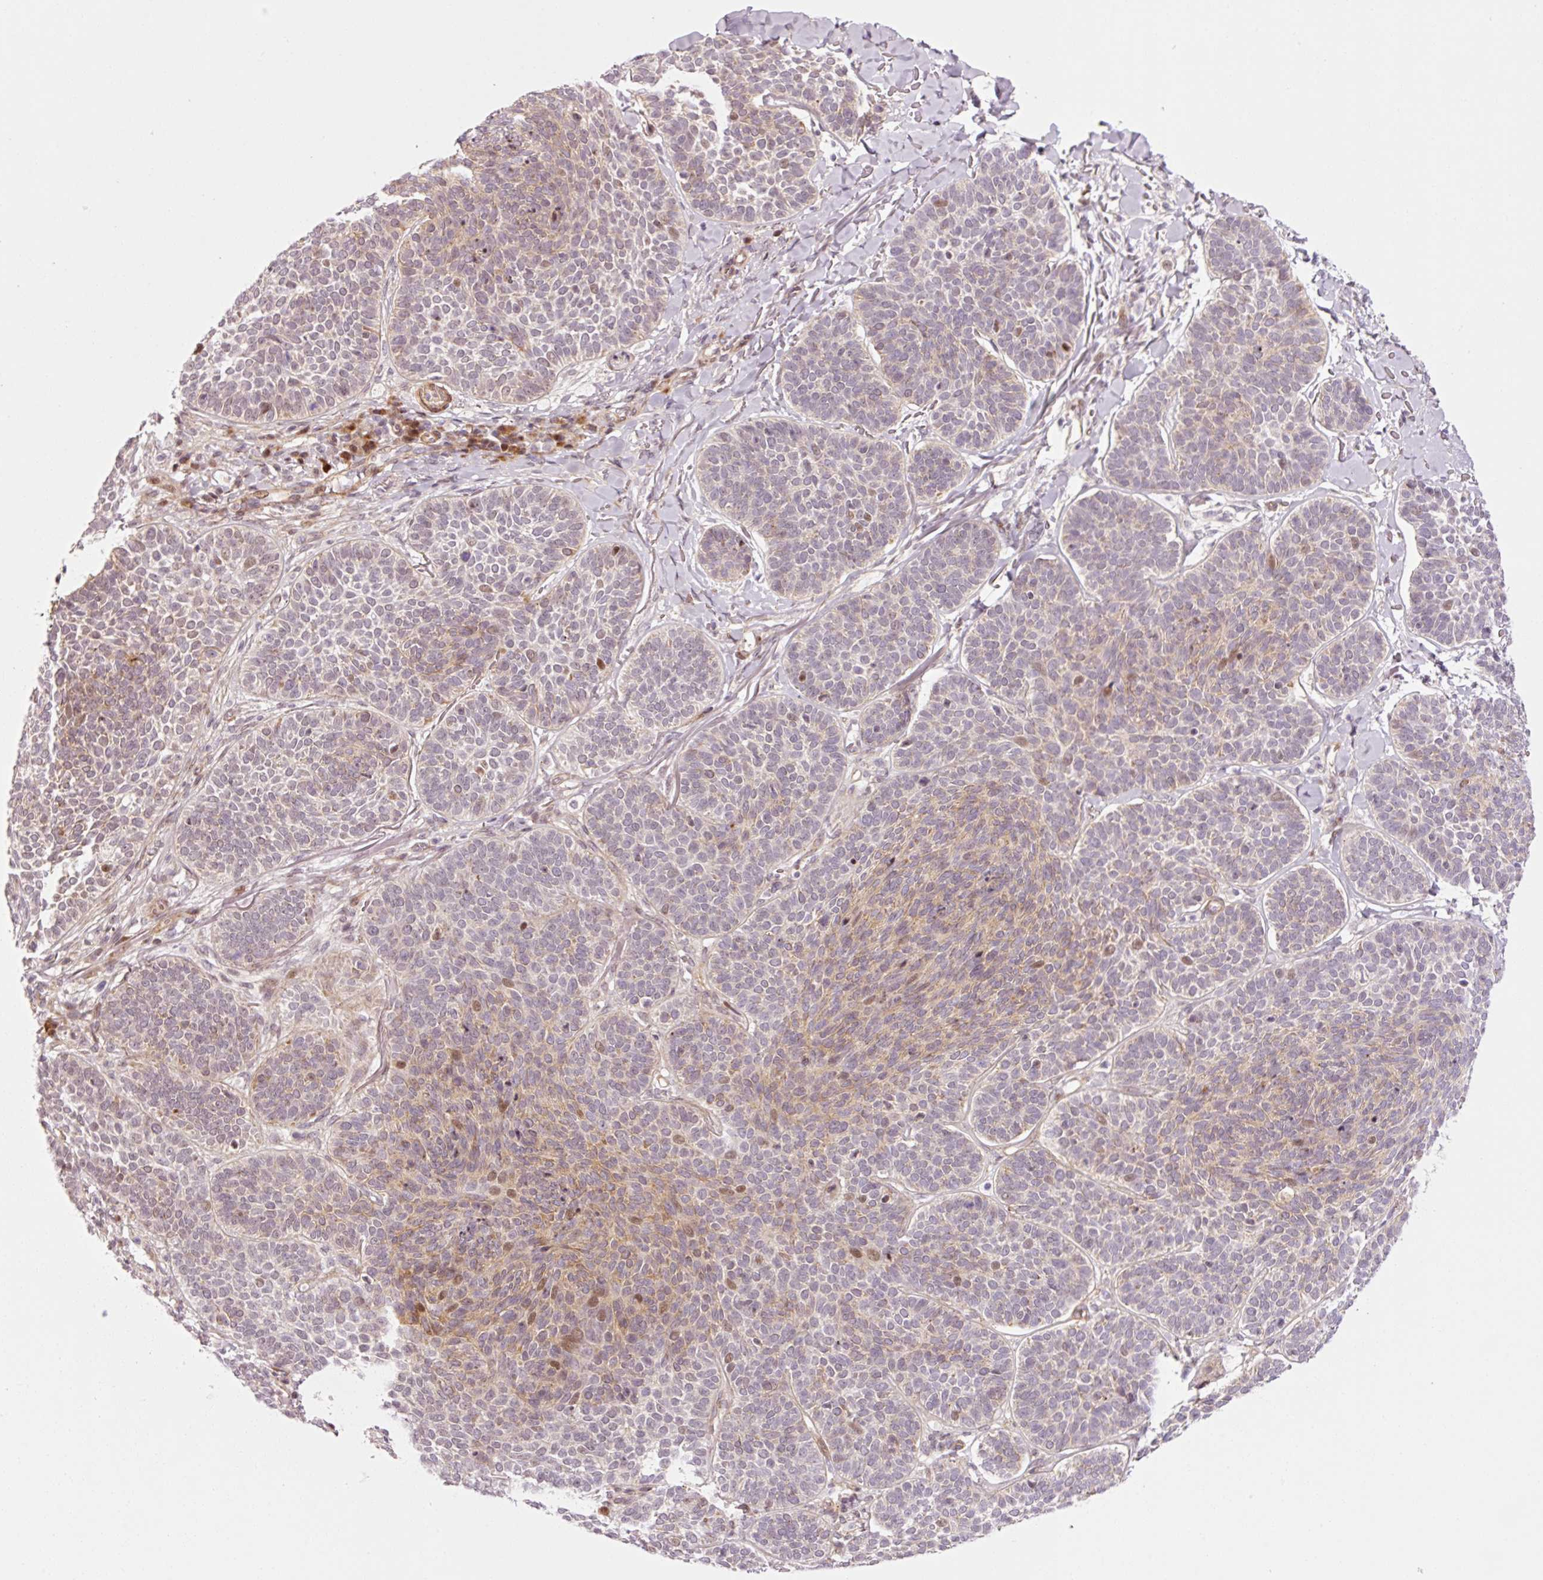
{"staining": {"intensity": "moderate", "quantity": "<25%", "location": "cytoplasmic/membranous,nuclear"}, "tissue": "skin cancer", "cell_type": "Tumor cells", "image_type": "cancer", "snomed": [{"axis": "morphology", "description": "Basal cell carcinoma"}, {"axis": "topography", "description": "Skin"}], "caption": "Protein expression analysis of human skin cancer (basal cell carcinoma) reveals moderate cytoplasmic/membranous and nuclear expression in approximately <25% of tumor cells.", "gene": "ANKRD20A1", "patient": {"sex": "male", "age": 85}}